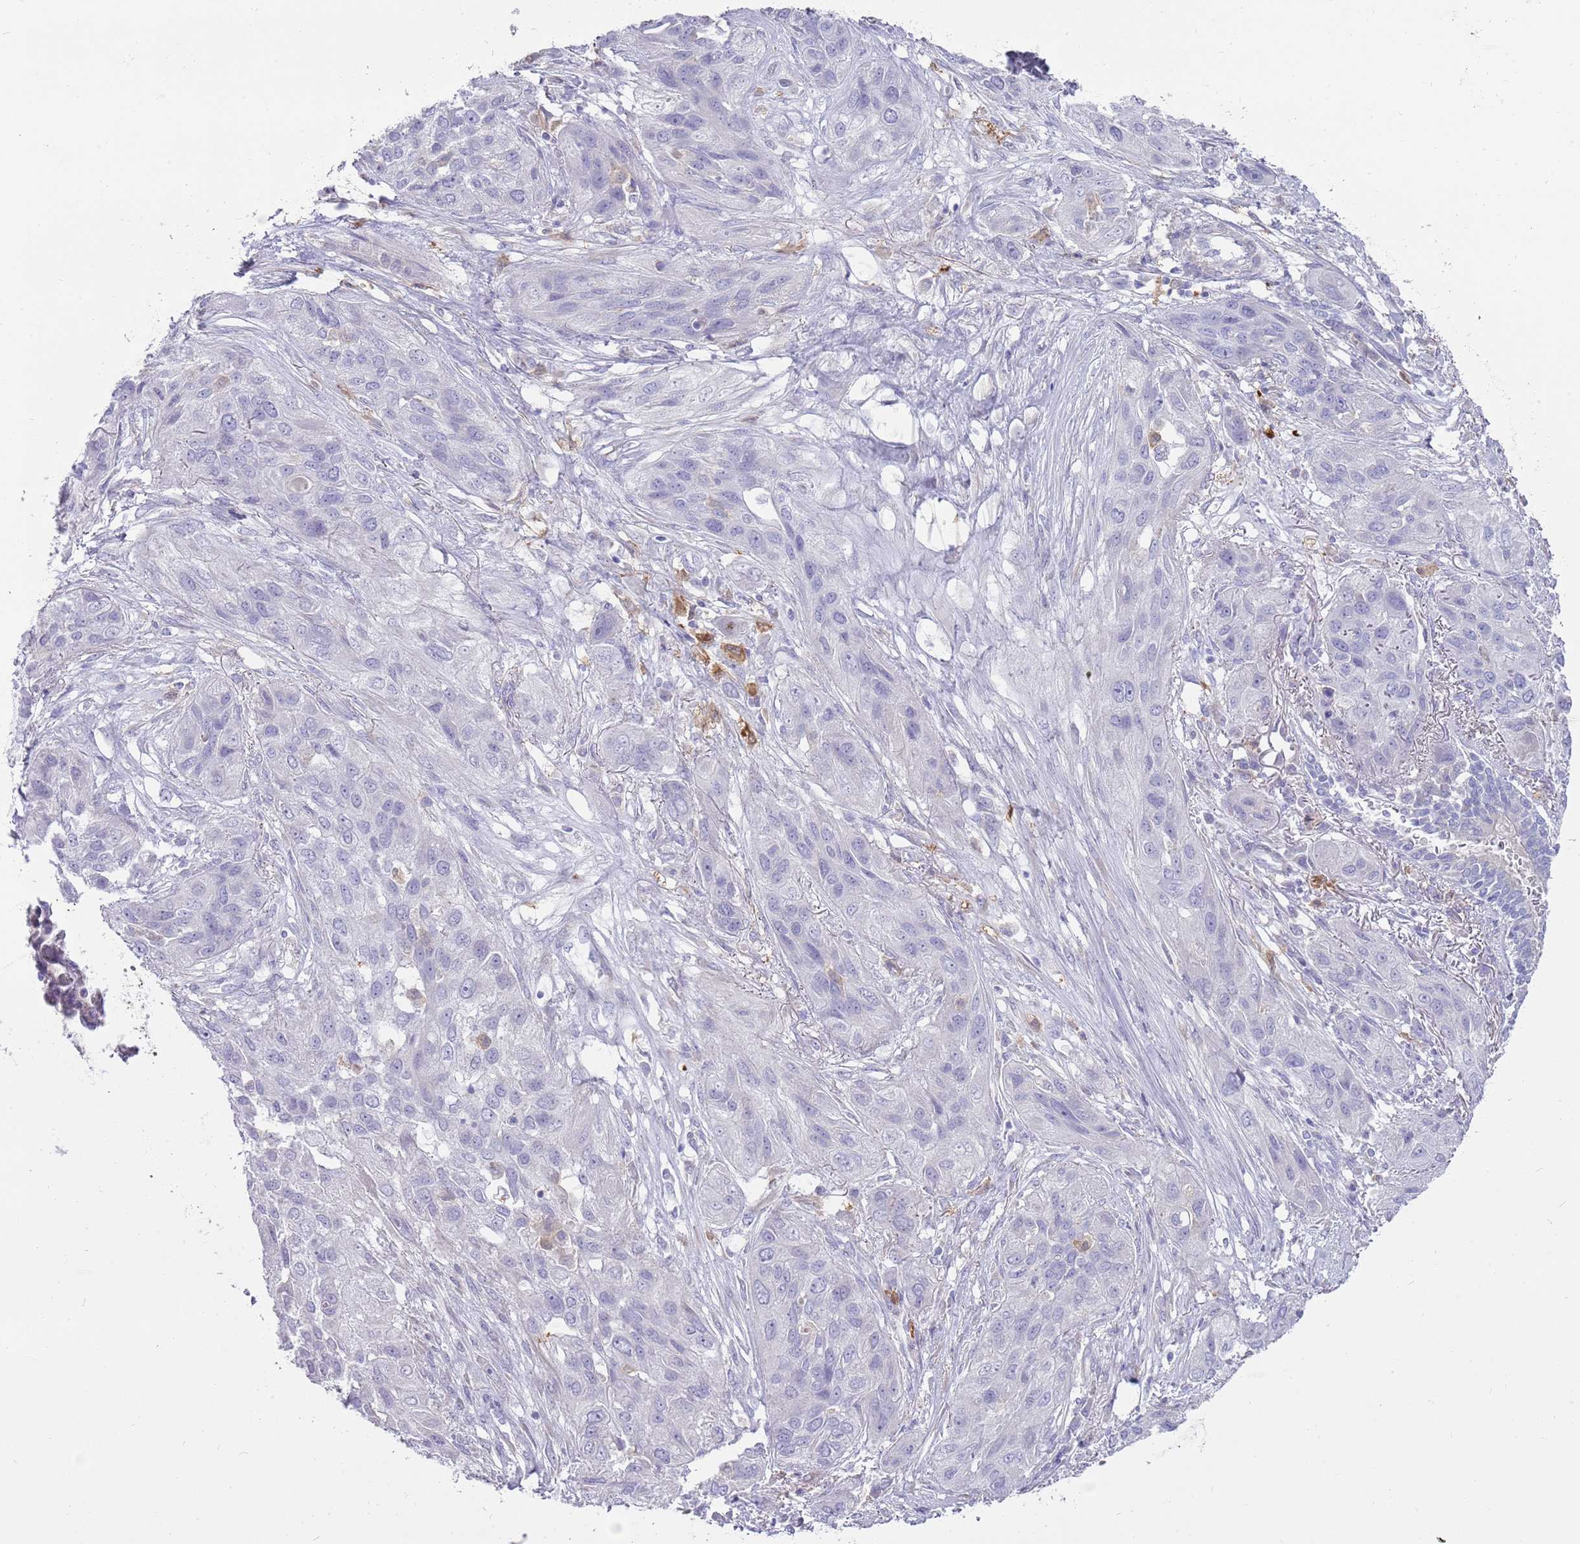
{"staining": {"intensity": "negative", "quantity": "none", "location": "none"}, "tissue": "lung cancer", "cell_type": "Tumor cells", "image_type": "cancer", "snomed": [{"axis": "morphology", "description": "Squamous cell carcinoma, NOS"}, {"axis": "topography", "description": "Lung"}], "caption": "Immunohistochemical staining of human lung cancer displays no significant staining in tumor cells. The staining is performed using DAB (3,3'-diaminobenzidine) brown chromogen with nuclei counter-stained in using hematoxylin.", "gene": "DIPK1C", "patient": {"sex": "female", "age": 70}}